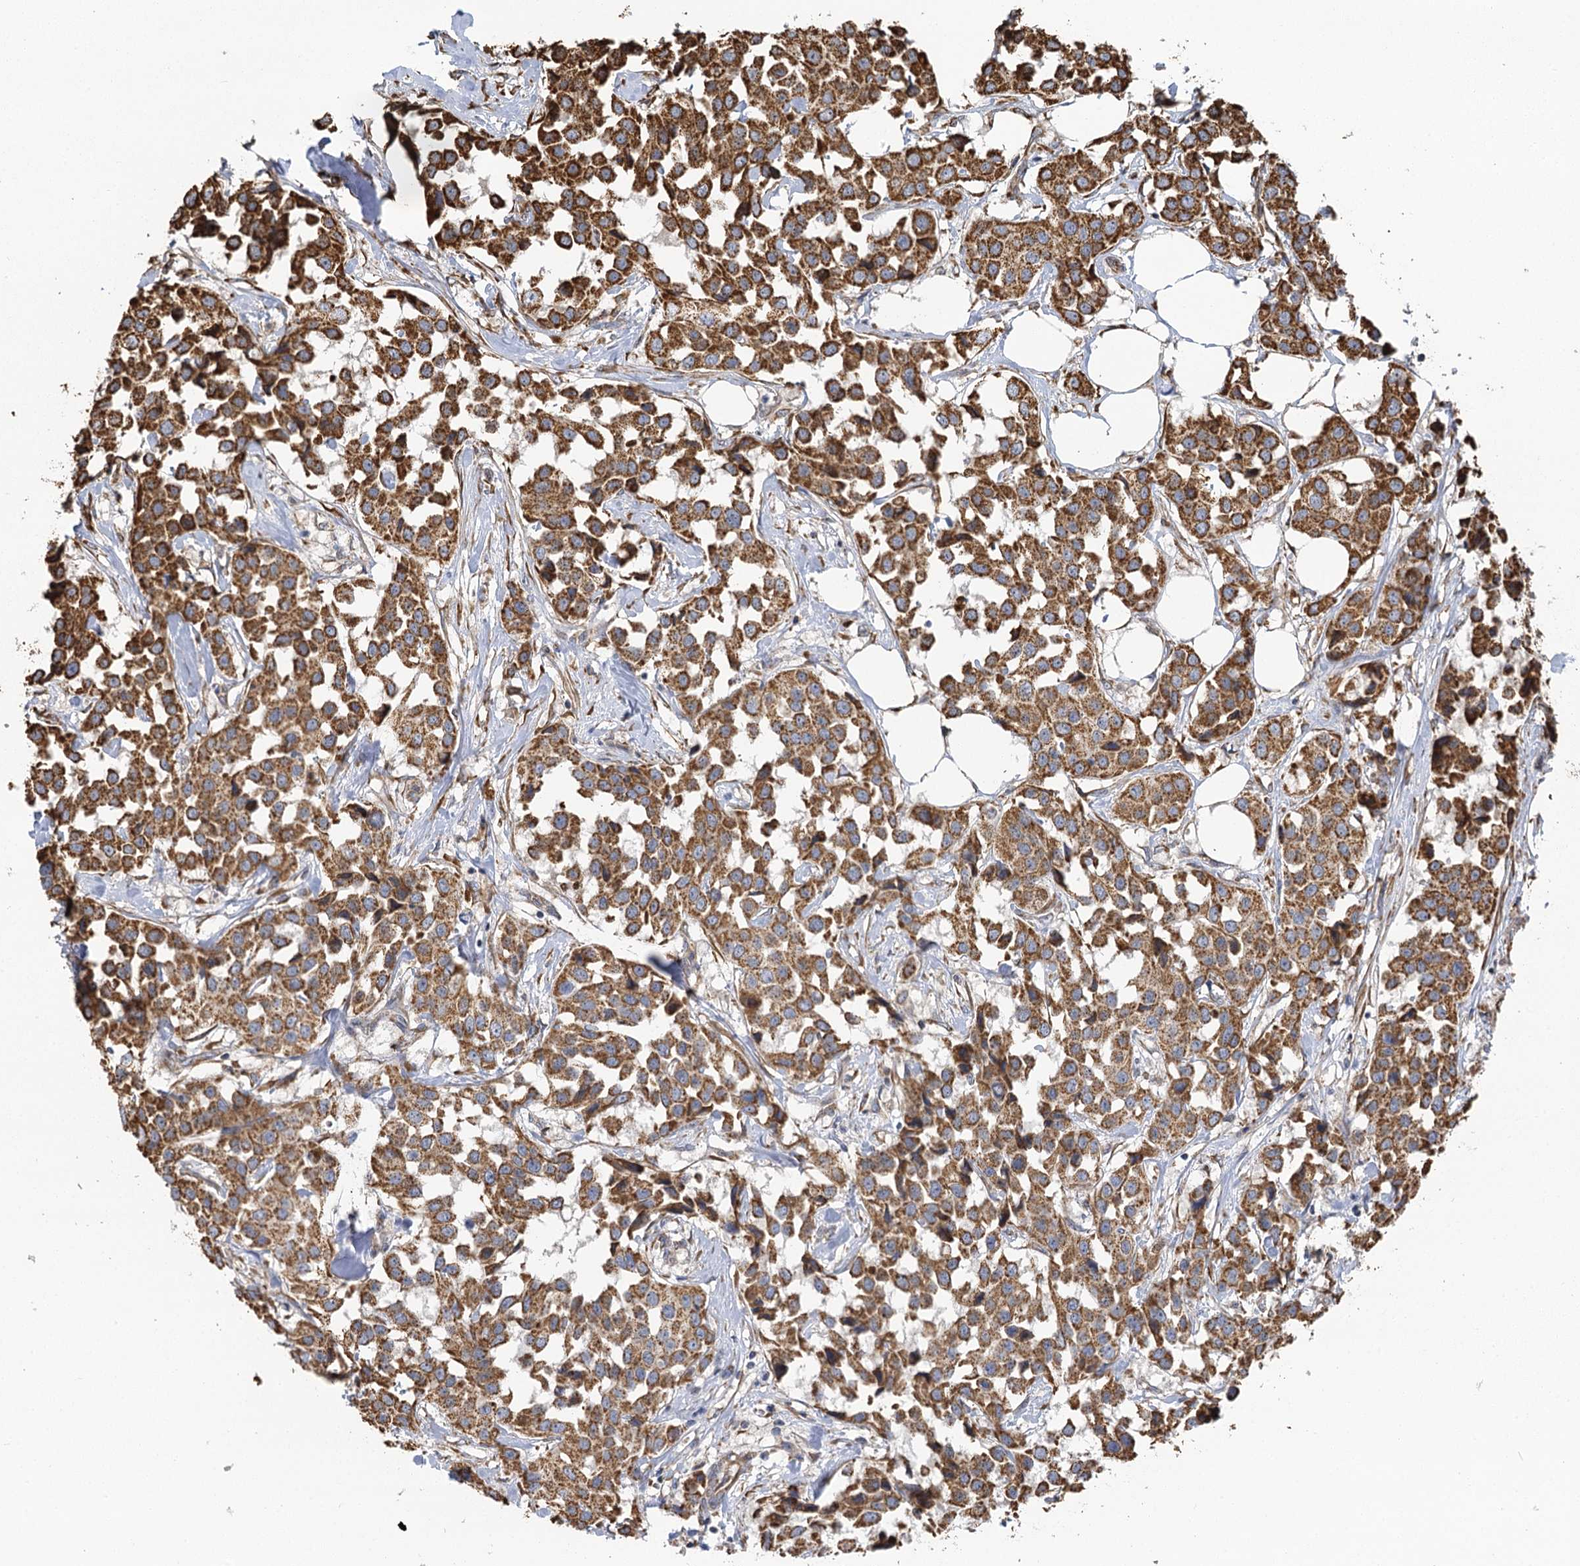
{"staining": {"intensity": "moderate", "quantity": ">75%", "location": "cytoplasmic/membranous"}, "tissue": "breast cancer", "cell_type": "Tumor cells", "image_type": "cancer", "snomed": [{"axis": "morphology", "description": "Duct carcinoma"}, {"axis": "topography", "description": "Breast"}], "caption": "A brown stain labels moderate cytoplasmic/membranous positivity of a protein in breast cancer (invasive ductal carcinoma) tumor cells. (DAB IHC, brown staining for protein, blue staining for nuclei).", "gene": "IL11RA", "patient": {"sex": "female", "age": 80}}